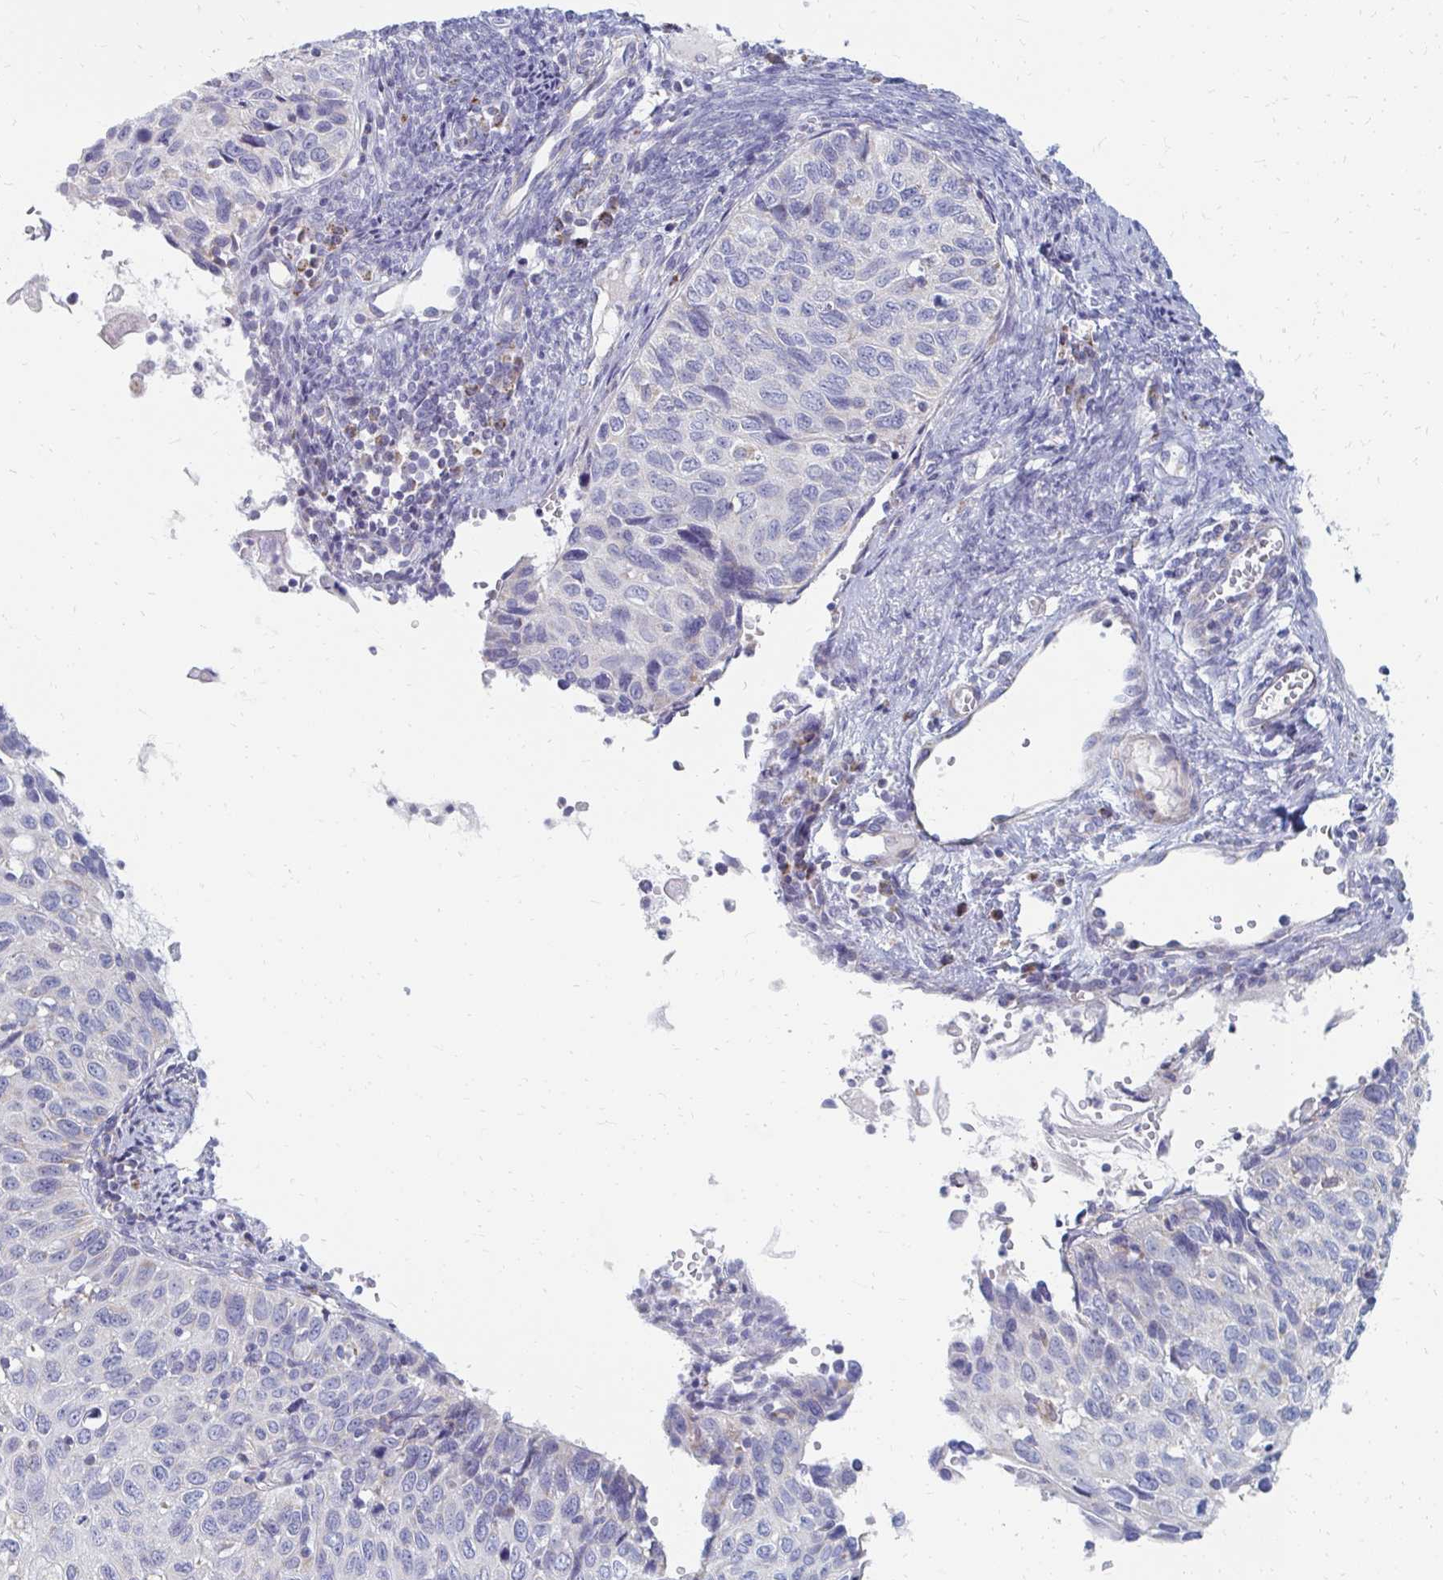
{"staining": {"intensity": "negative", "quantity": "none", "location": "none"}, "tissue": "cervical cancer", "cell_type": "Tumor cells", "image_type": "cancer", "snomed": [{"axis": "morphology", "description": "Squamous cell carcinoma, NOS"}, {"axis": "topography", "description": "Cervix"}], "caption": "IHC photomicrograph of neoplastic tissue: human squamous cell carcinoma (cervical) stained with DAB (3,3'-diaminobenzidine) shows no significant protein positivity in tumor cells.", "gene": "OR10V1", "patient": {"sex": "female", "age": 70}}